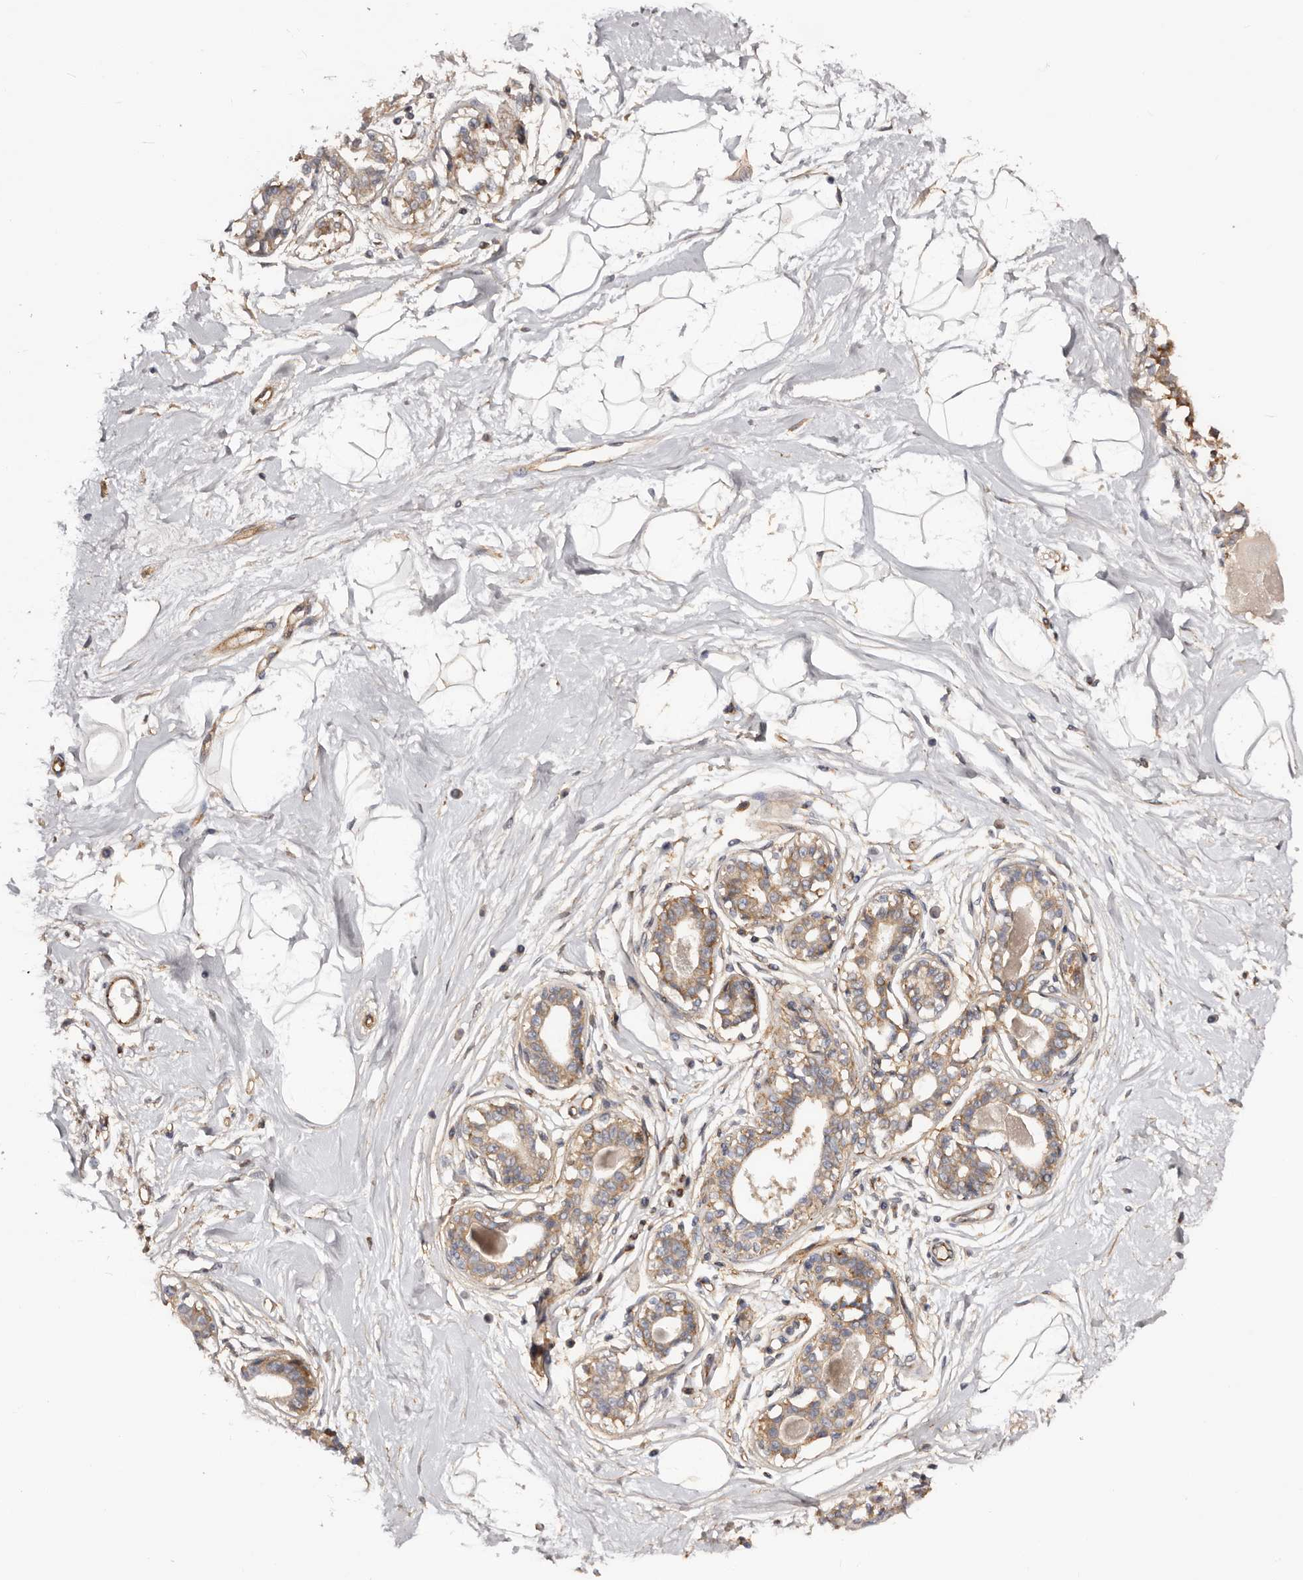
{"staining": {"intensity": "negative", "quantity": "none", "location": "none"}, "tissue": "breast", "cell_type": "Adipocytes", "image_type": "normal", "snomed": [{"axis": "morphology", "description": "Normal tissue, NOS"}, {"axis": "topography", "description": "Breast"}], "caption": "Adipocytes are negative for protein expression in normal human breast. (IHC, brightfield microscopy, high magnification).", "gene": "DMRT2", "patient": {"sex": "female", "age": 45}}